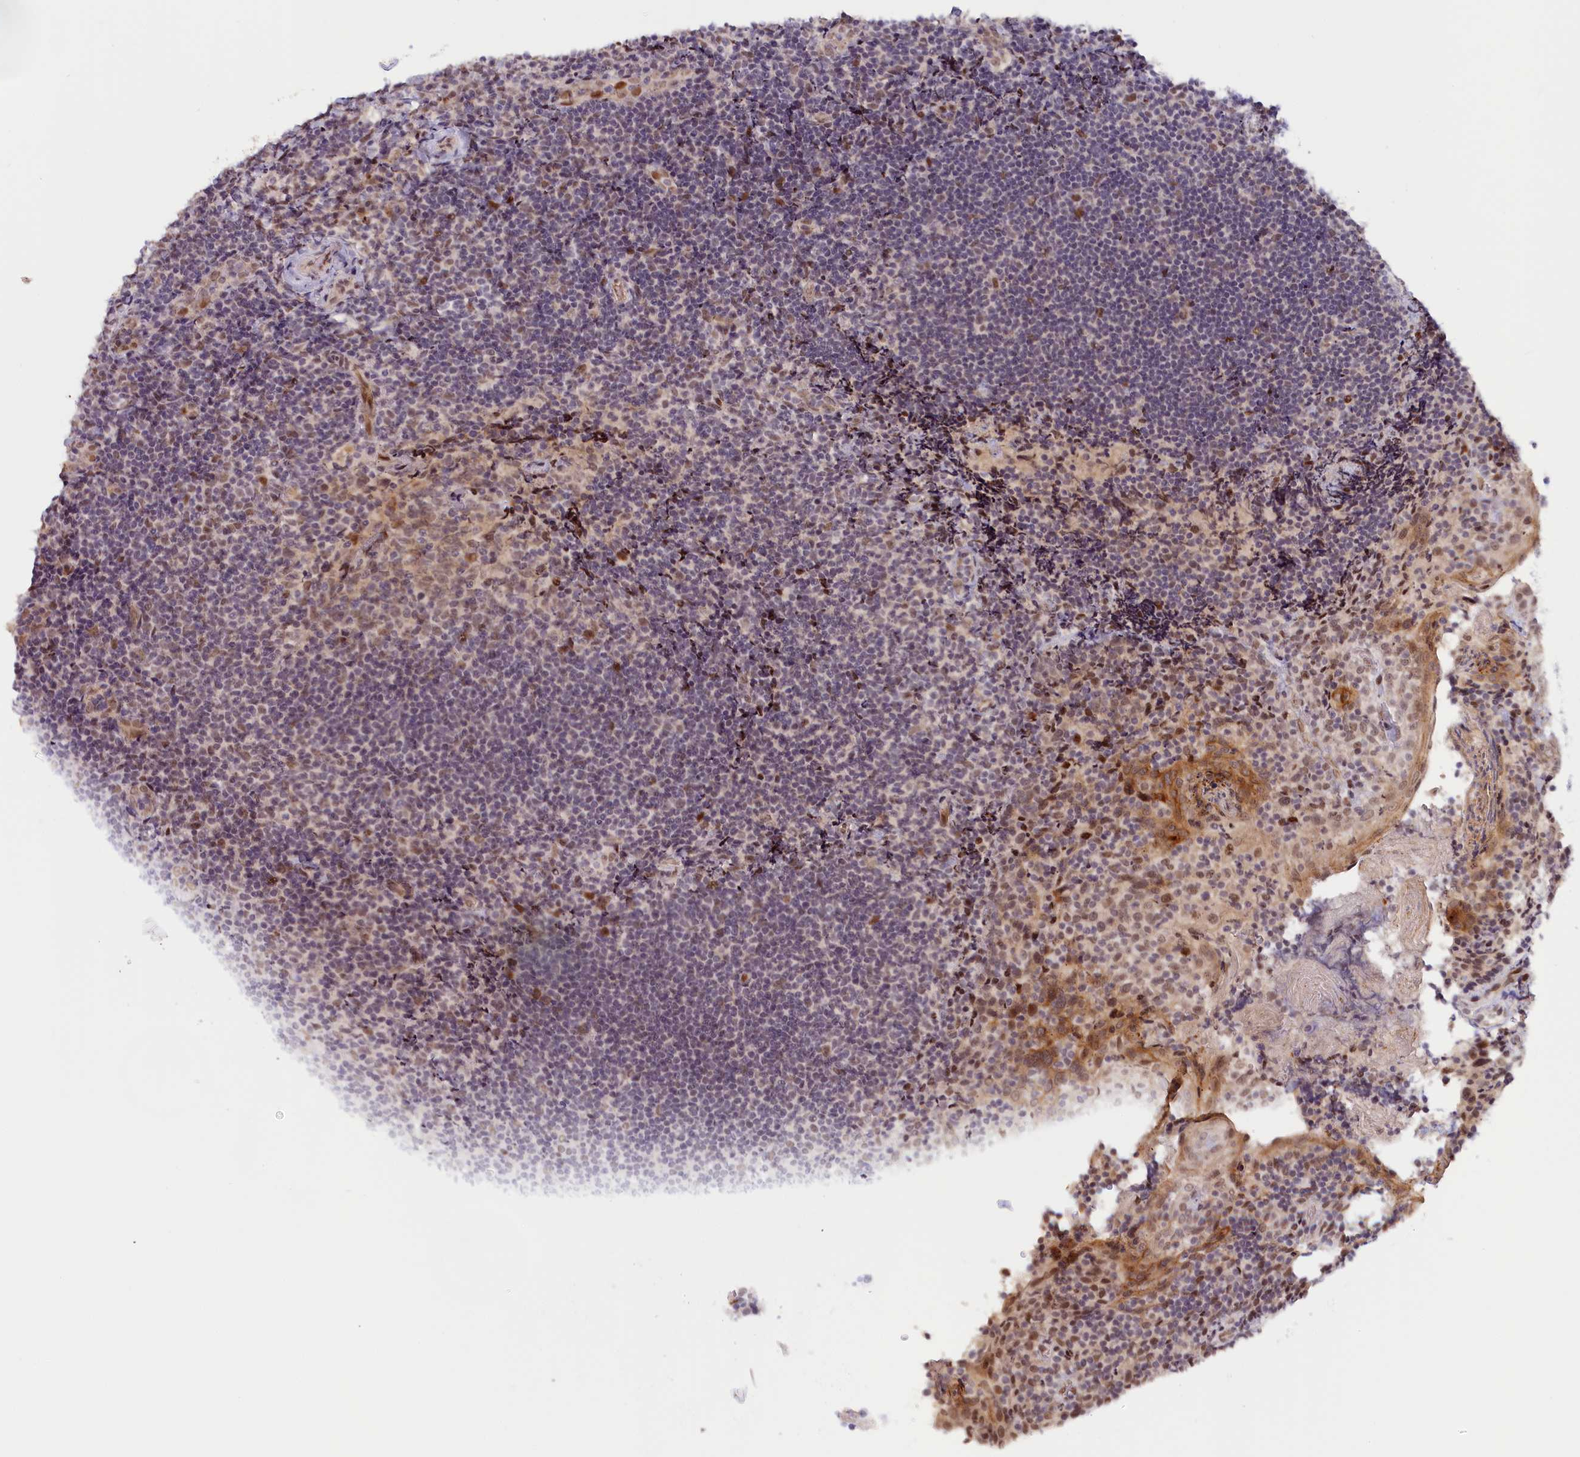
{"staining": {"intensity": "weak", "quantity": ">75%", "location": "nuclear"}, "tissue": "tonsil", "cell_type": "Germinal center cells", "image_type": "normal", "snomed": [{"axis": "morphology", "description": "Normal tissue, NOS"}, {"axis": "topography", "description": "Tonsil"}], "caption": "Weak nuclear staining for a protein is identified in approximately >75% of germinal center cells of benign tonsil using IHC.", "gene": "SEC31B", "patient": {"sex": "female", "age": 10}}